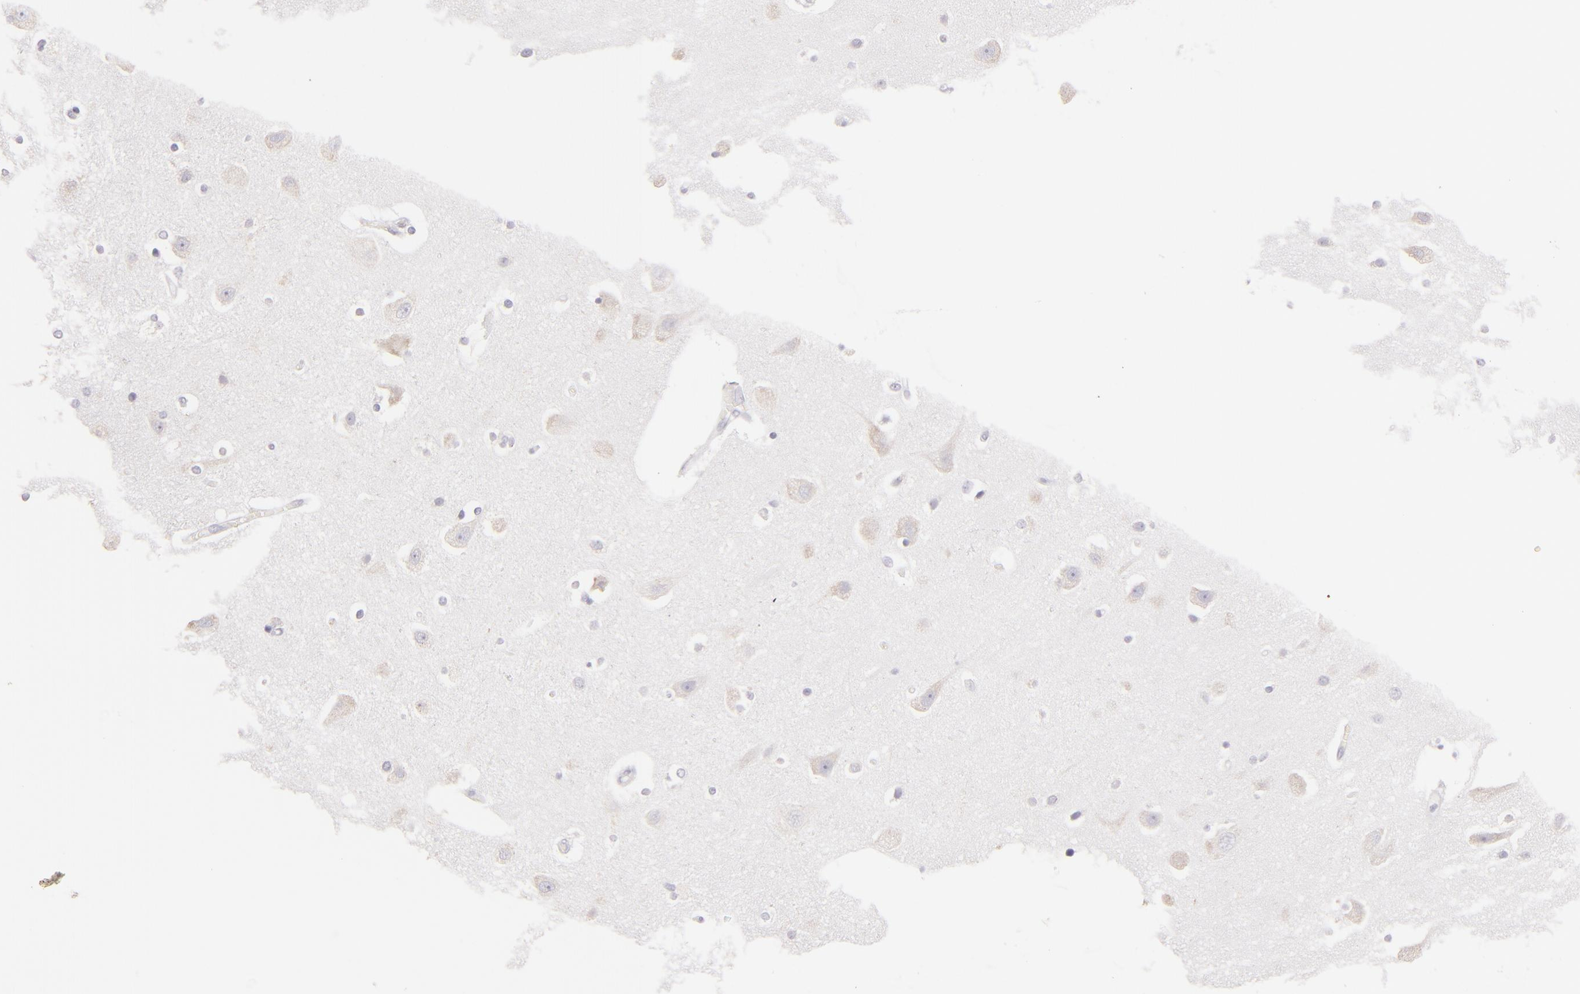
{"staining": {"intensity": "negative", "quantity": "none", "location": "none"}, "tissue": "cerebellum", "cell_type": "Cells in granular layer", "image_type": "normal", "snomed": [{"axis": "morphology", "description": "Normal tissue, NOS"}, {"axis": "topography", "description": "Cerebellum"}], "caption": "Immunohistochemical staining of normal cerebellum displays no significant staining in cells in granular layer.", "gene": "CLDN4", "patient": {"sex": "female", "age": 54}}